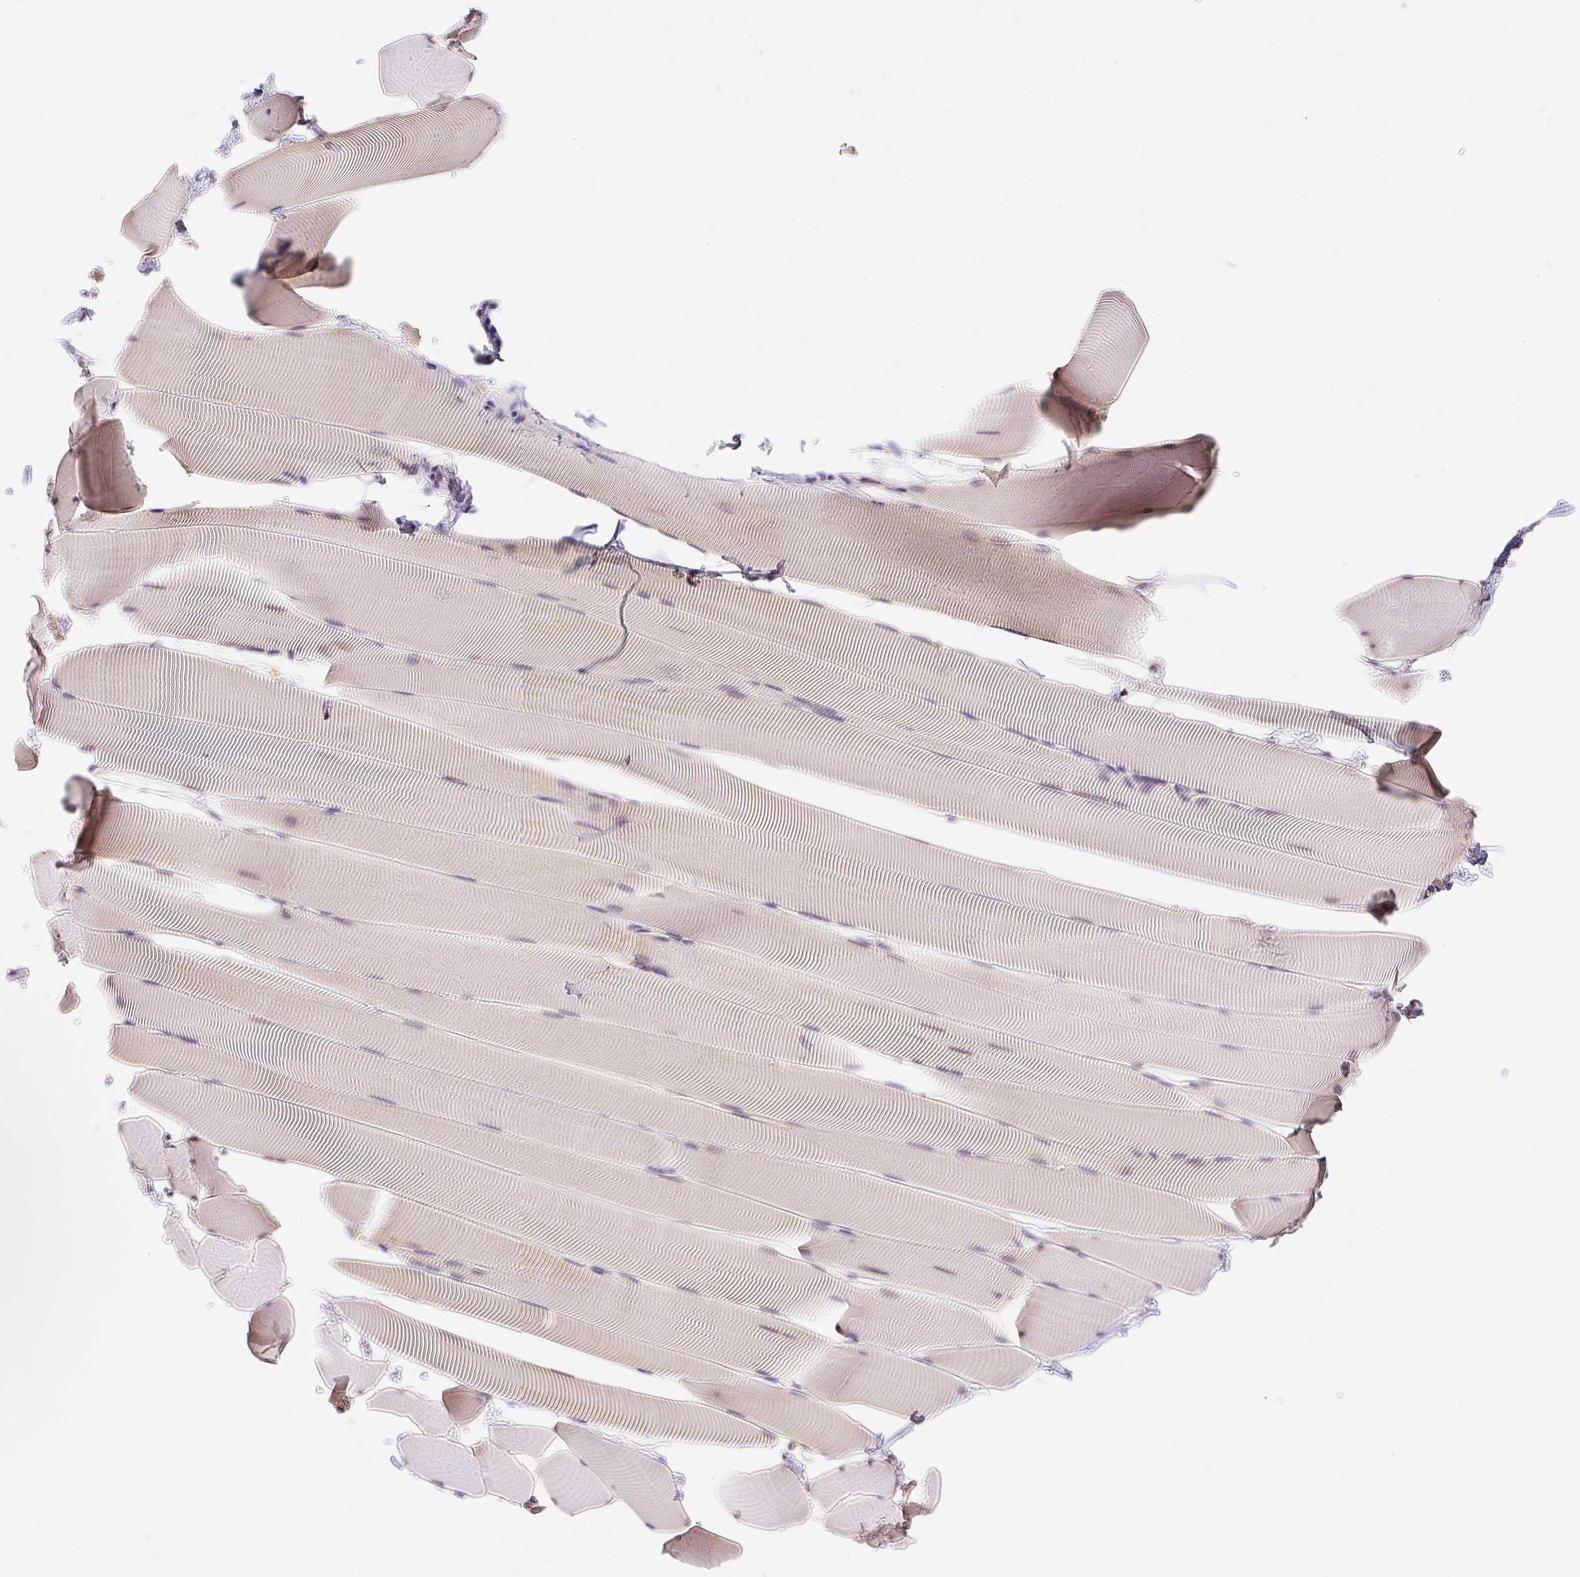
{"staining": {"intensity": "weak", "quantity": "<25%", "location": "cytoplasmic/membranous"}, "tissue": "skeletal muscle", "cell_type": "Myocytes", "image_type": "normal", "snomed": [{"axis": "morphology", "description": "Normal tissue, NOS"}, {"axis": "topography", "description": "Skeletal muscle"}], "caption": "An image of skeletal muscle stained for a protein demonstrates no brown staining in myocytes. (DAB (3,3'-diaminobenzidine) immunohistochemistry with hematoxylin counter stain).", "gene": "PLA2G4A", "patient": {"sex": "male", "age": 25}}